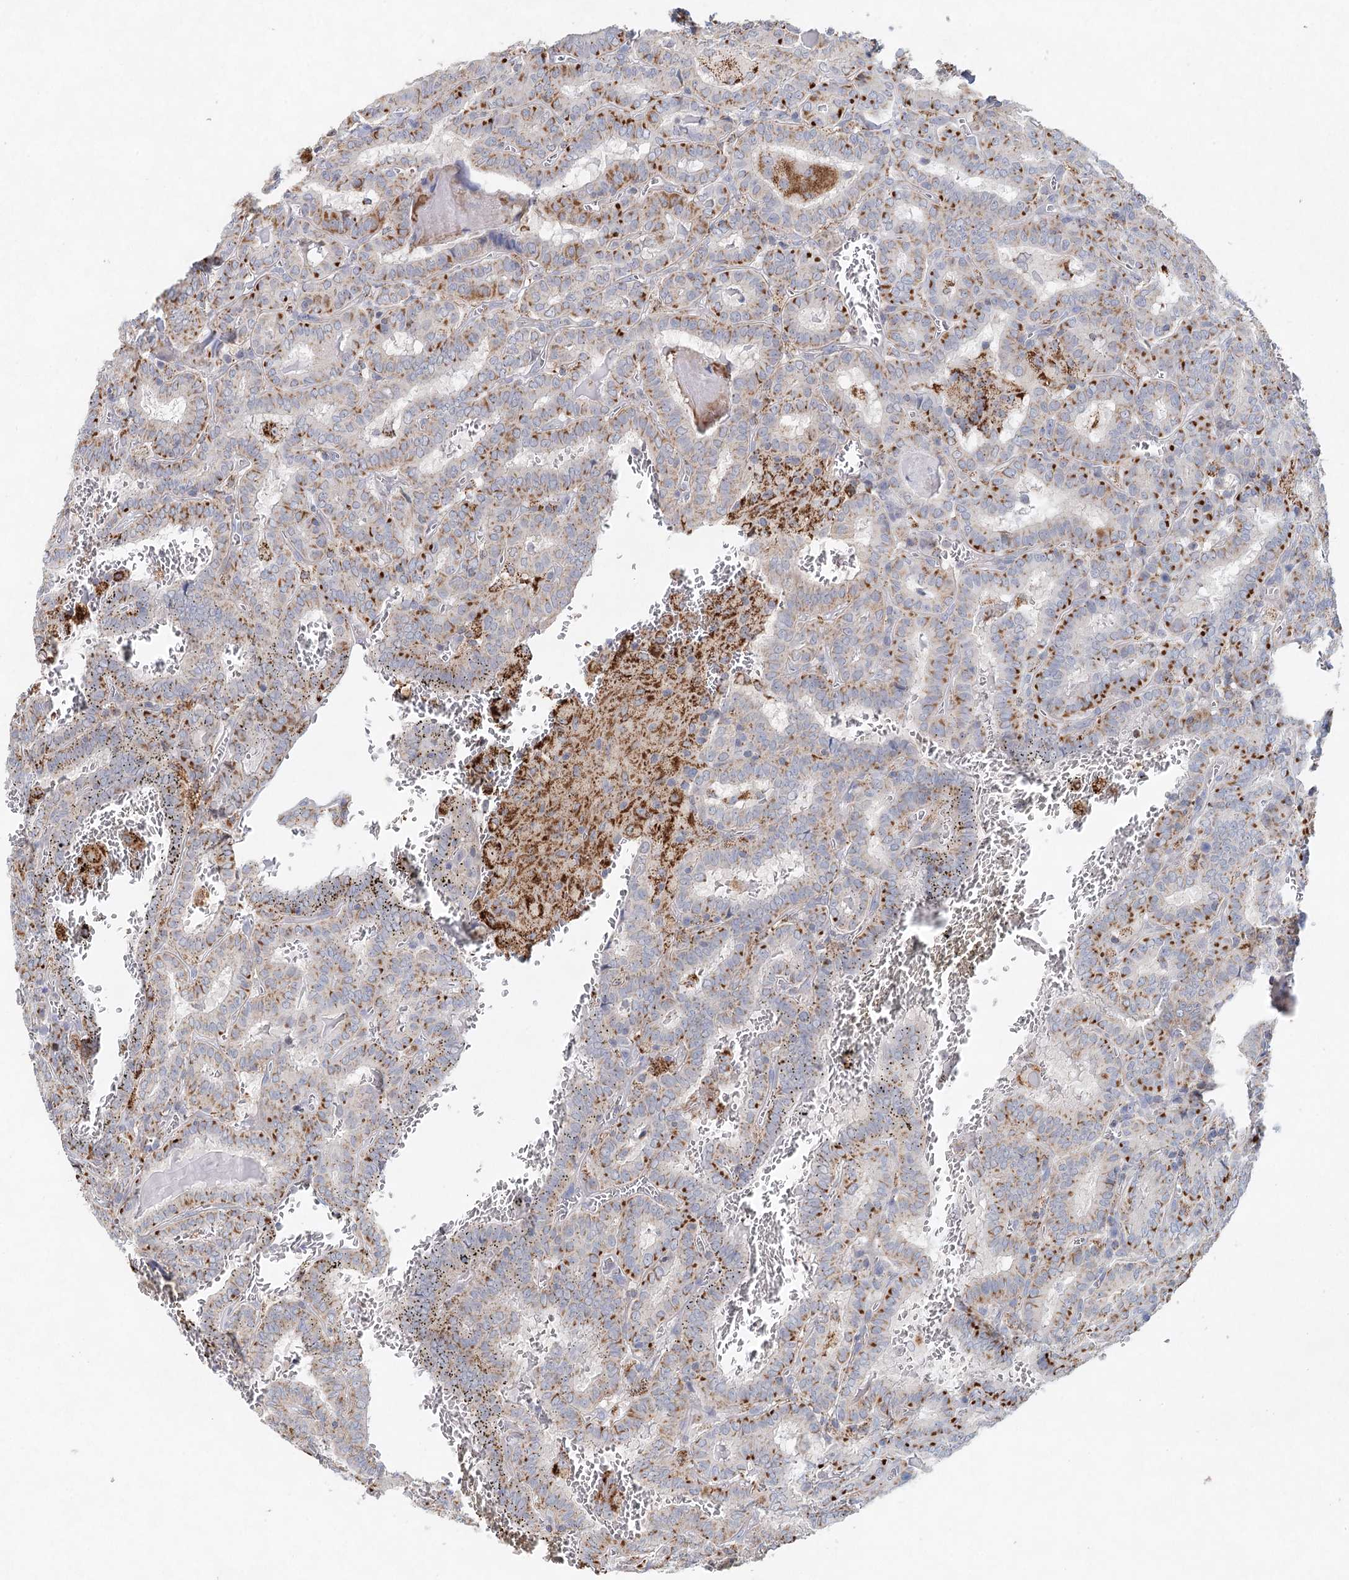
{"staining": {"intensity": "moderate", "quantity": "25%-75%", "location": "cytoplasmic/membranous"}, "tissue": "thyroid cancer", "cell_type": "Tumor cells", "image_type": "cancer", "snomed": [{"axis": "morphology", "description": "Papillary adenocarcinoma, NOS"}, {"axis": "topography", "description": "Thyroid gland"}], "caption": "High-power microscopy captured an immunohistochemistry image of thyroid cancer (papillary adenocarcinoma), revealing moderate cytoplasmic/membranous staining in approximately 25%-75% of tumor cells. (IHC, brightfield microscopy, high magnification).", "gene": "XPO6", "patient": {"sex": "female", "age": 72}}